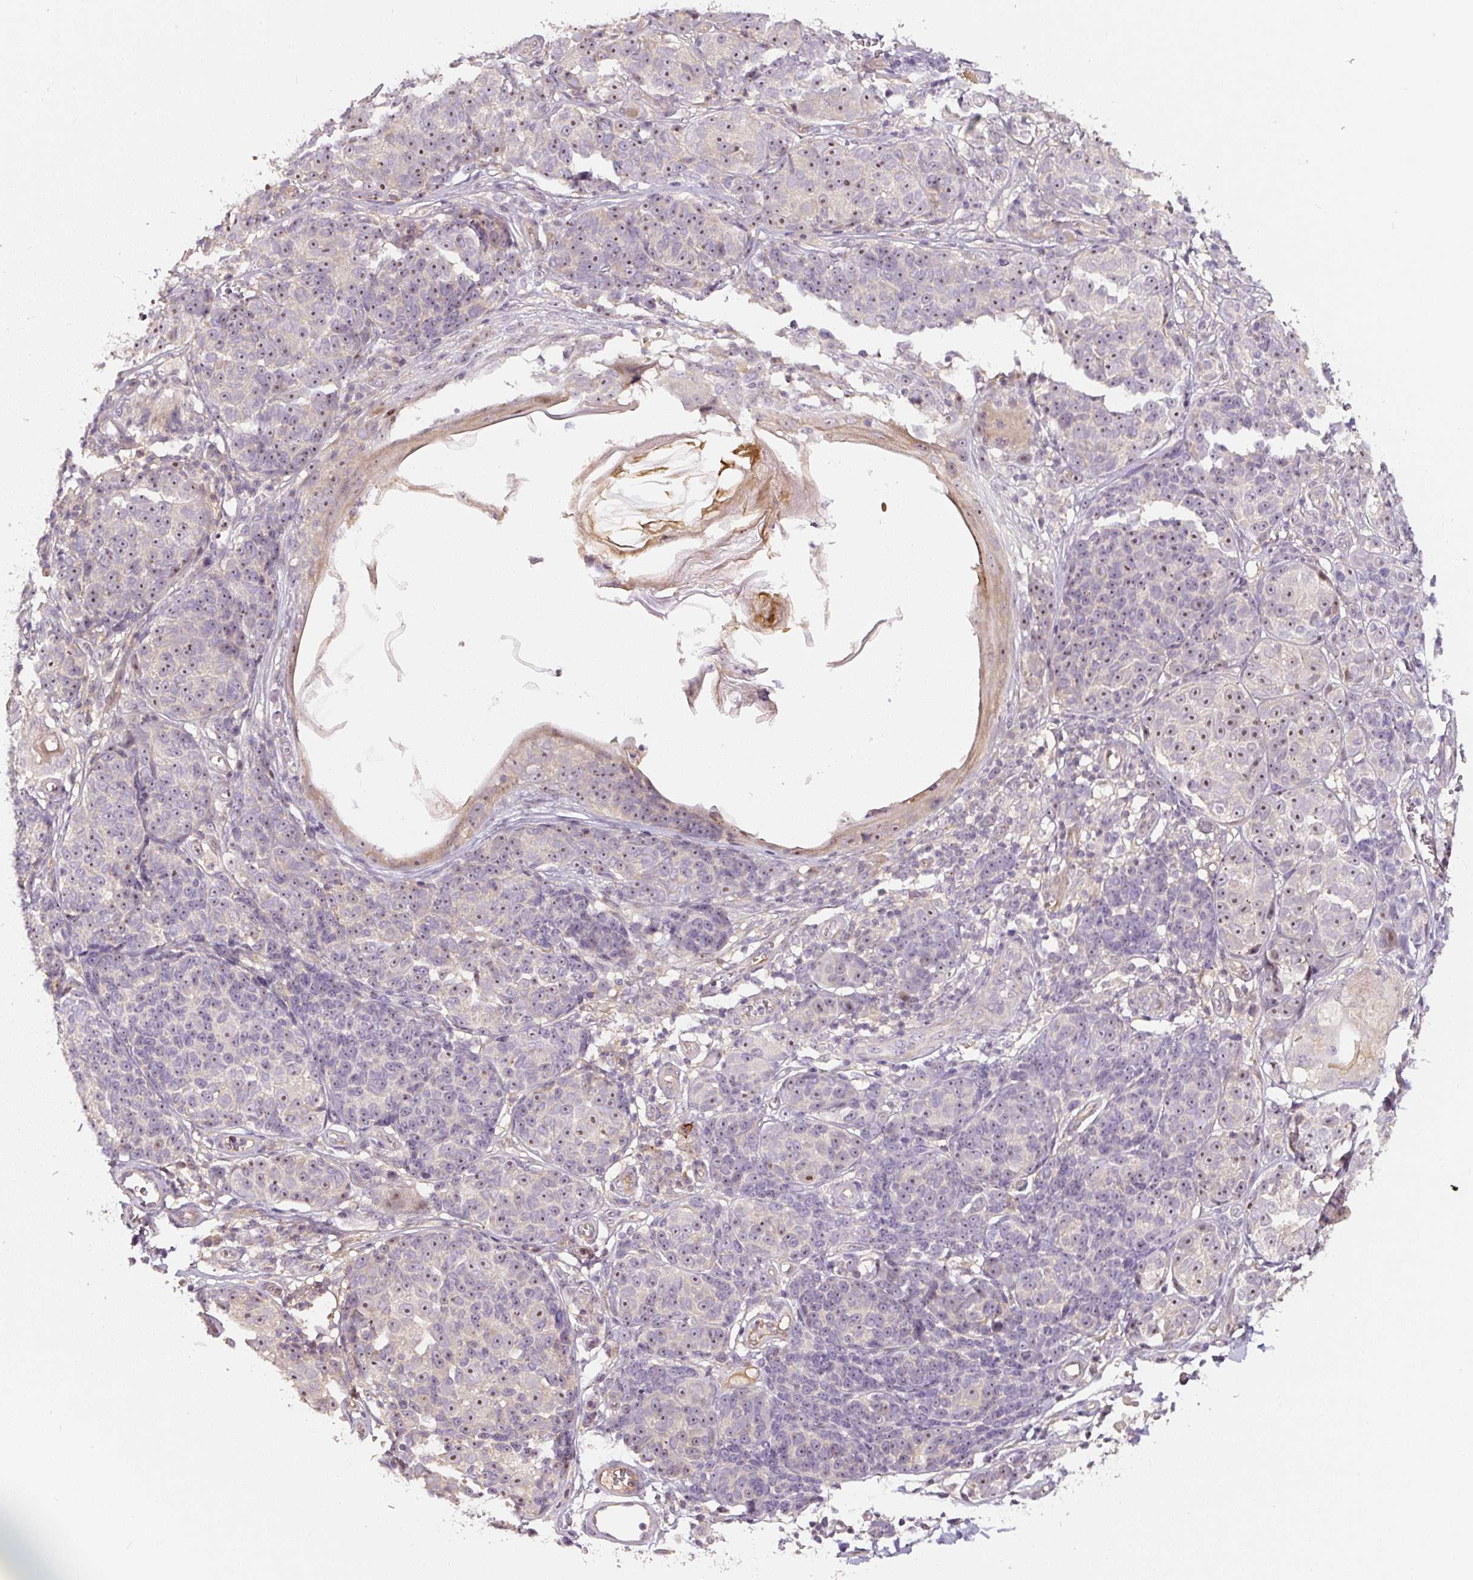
{"staining": {"intensity": "weak", "quantity": "<25%", "location": "nuclear"}, "tissue": "melanoma", "cell_type": "Tumor cells", "image_type": "cancer", "snomed": [{"axis": "morphology", "description": "Malignant melanoma, NOS"}, {"axis": "topography", "description": "Skin"}], "caption": "IHC of human malignant melanoma exhibits no positivity in tumor cells. The staining was performed using DAB to visualize the protein expression in brown, while the nuclei were stained in blue with hematoxylin (Magnification: 20x).", "gene": "PWWP3B", "patient": {"sex": "male", "age": 73}}